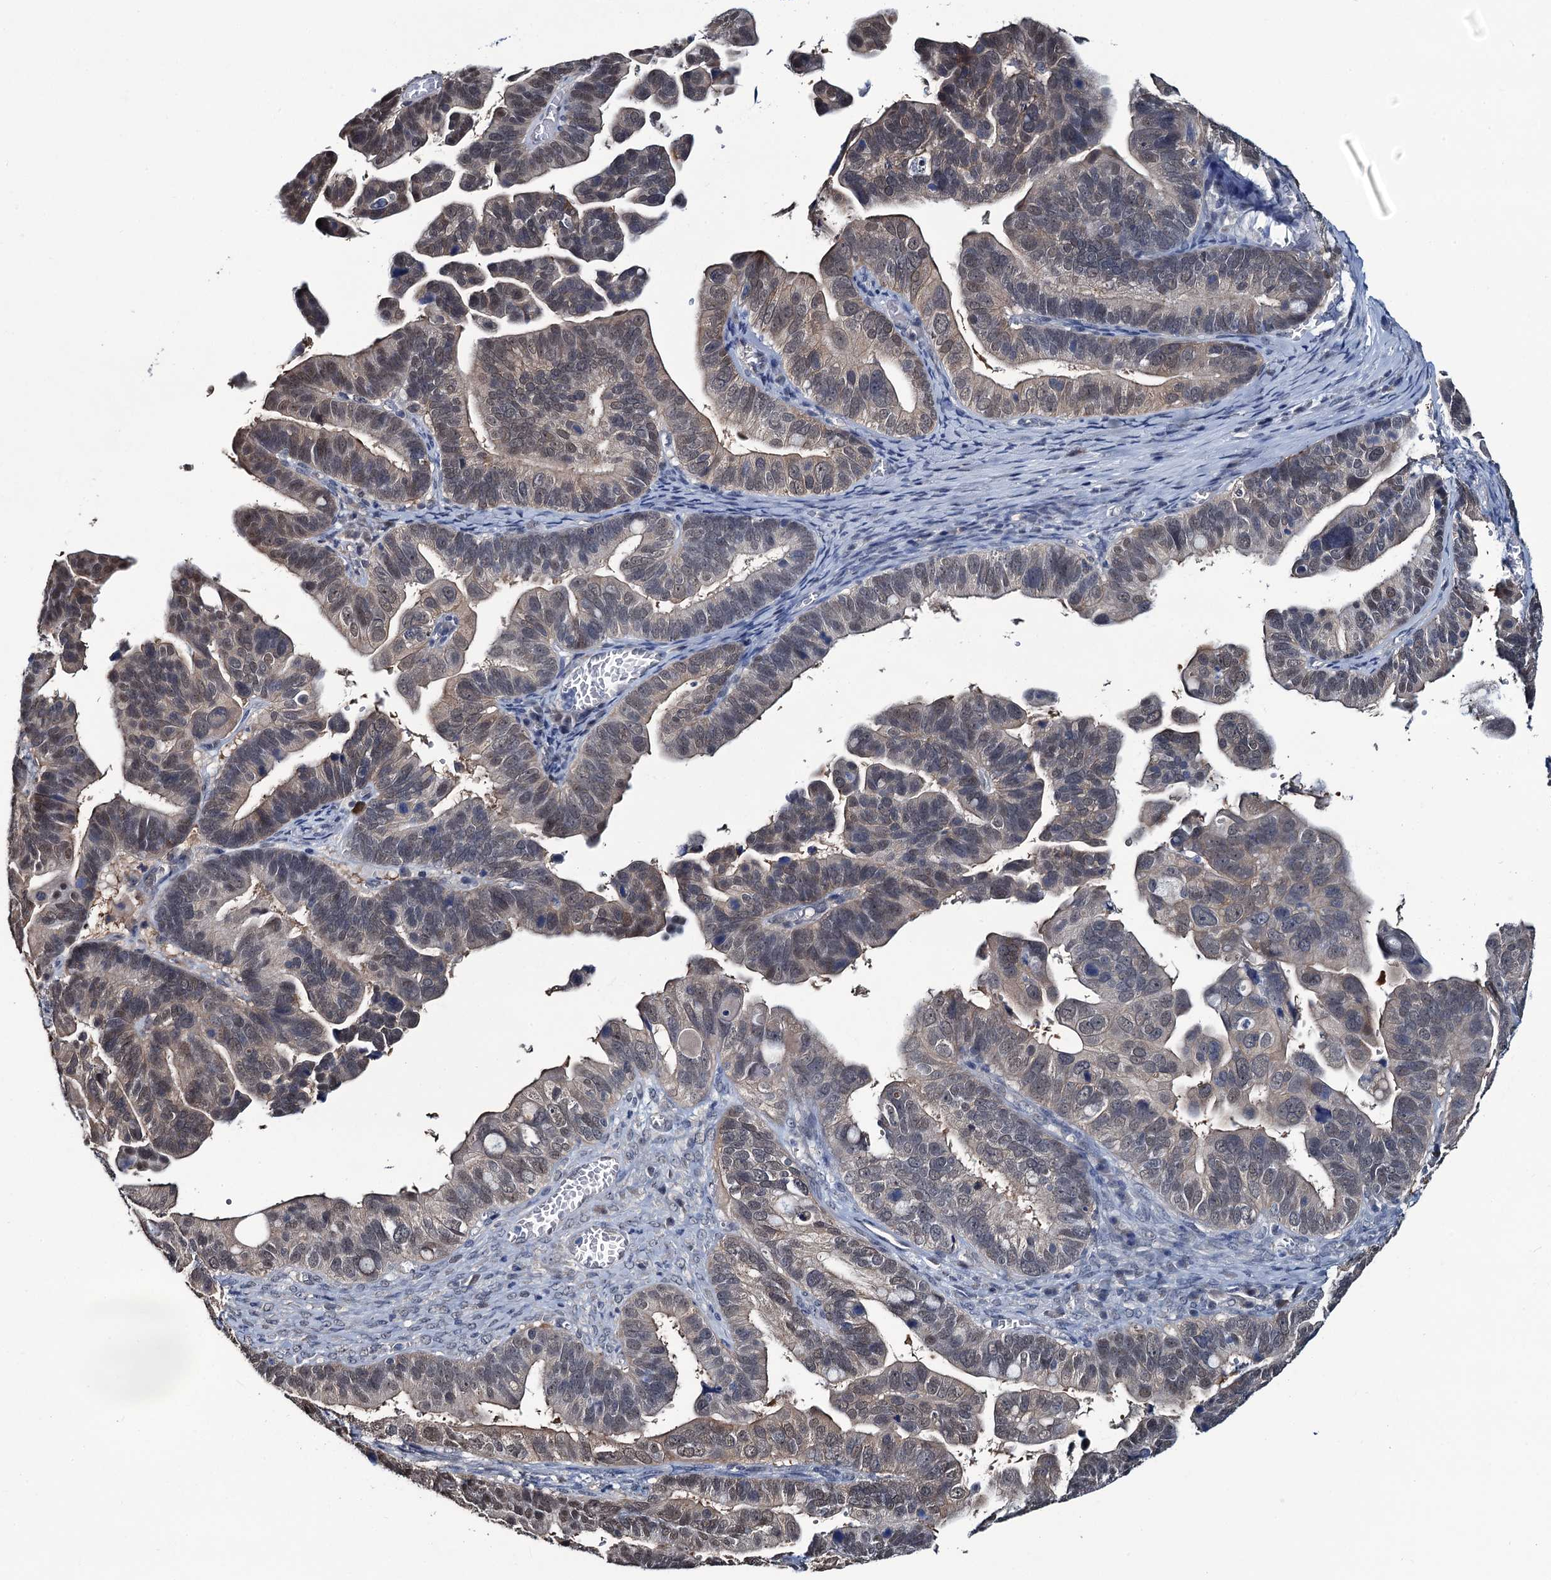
{"staining": {"intensity": "moderate", "quantity": "<25%", "location": "nuclear"}, "tissue": "ovarian cancer", "cell_type": "Tumor cells", "image_type": "cancer", "snomed": [{"axis": "morphology", "description": "Cystadenocarcinoma, serous, NOS"}, {"axis": "topography", "description": "Ovary"}], "caption": "The image shows immunohistochemical staining of ovarian cancer (serous cystadenocarcinoma). There is moderate nuclear staining is seen in approximately <25% of tumor cells.", "gene": "RTKN2", "patient": {"sex": "female", "age": 56}}